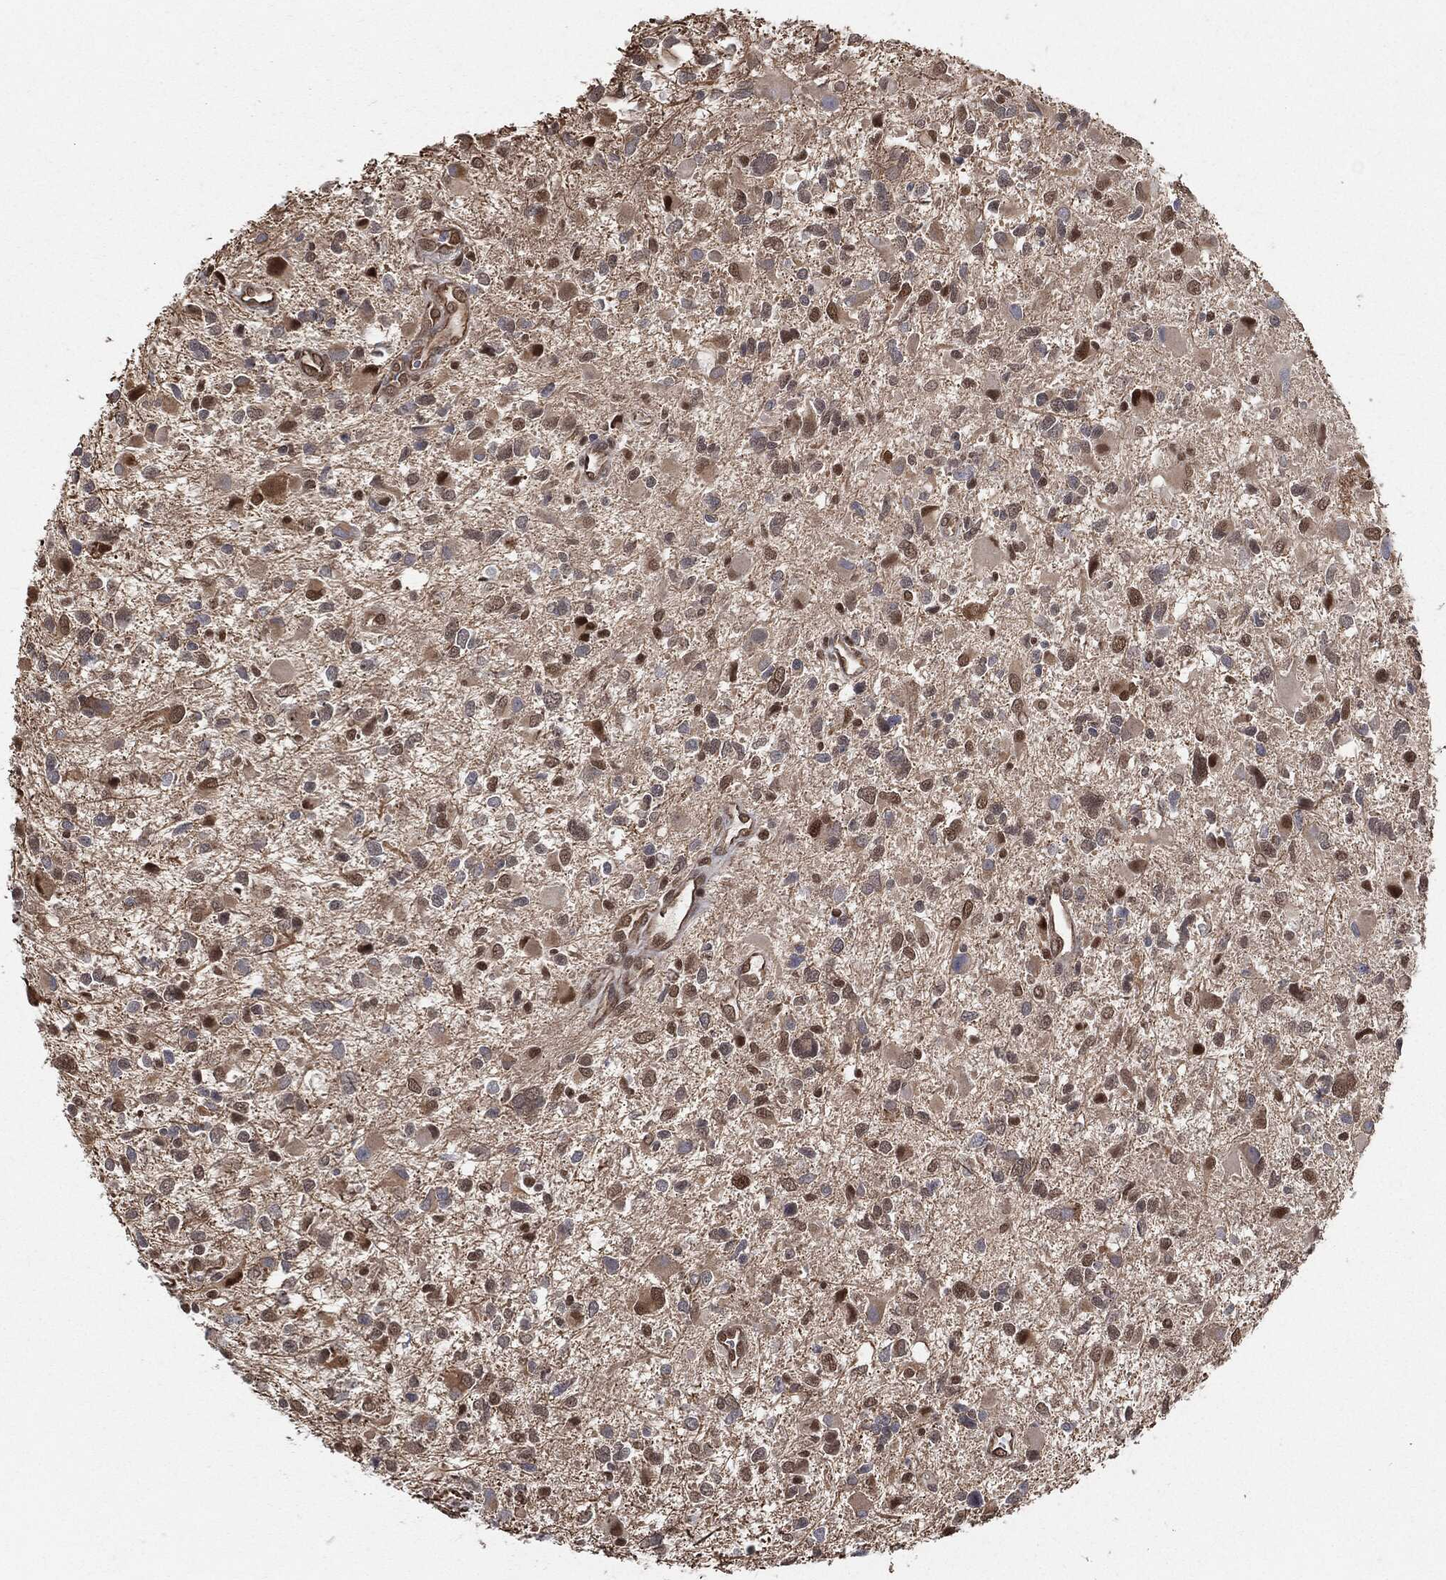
{"staining": {"intensity": "strong", "quantity": "<25%", "location": "nuclear"}, "tissue": "glioma", "cell_type": "Tumor cells", "image_type": "cancer", "snomed": [{"axis": "morphology", "description": "Glioma, malignant, Low grade"}, {"axis": "topography", "description": "Brain"}], "caption": "Immunohistochemistry micrograph of human malignant glioma (low-grade) stained for a protein (brown), which demonstrates medium levels of strong nuclear expression in approximately <25% of tumor cells.", "gene": "TP53RK", "patient": {"sex": "female", "age": 32}}